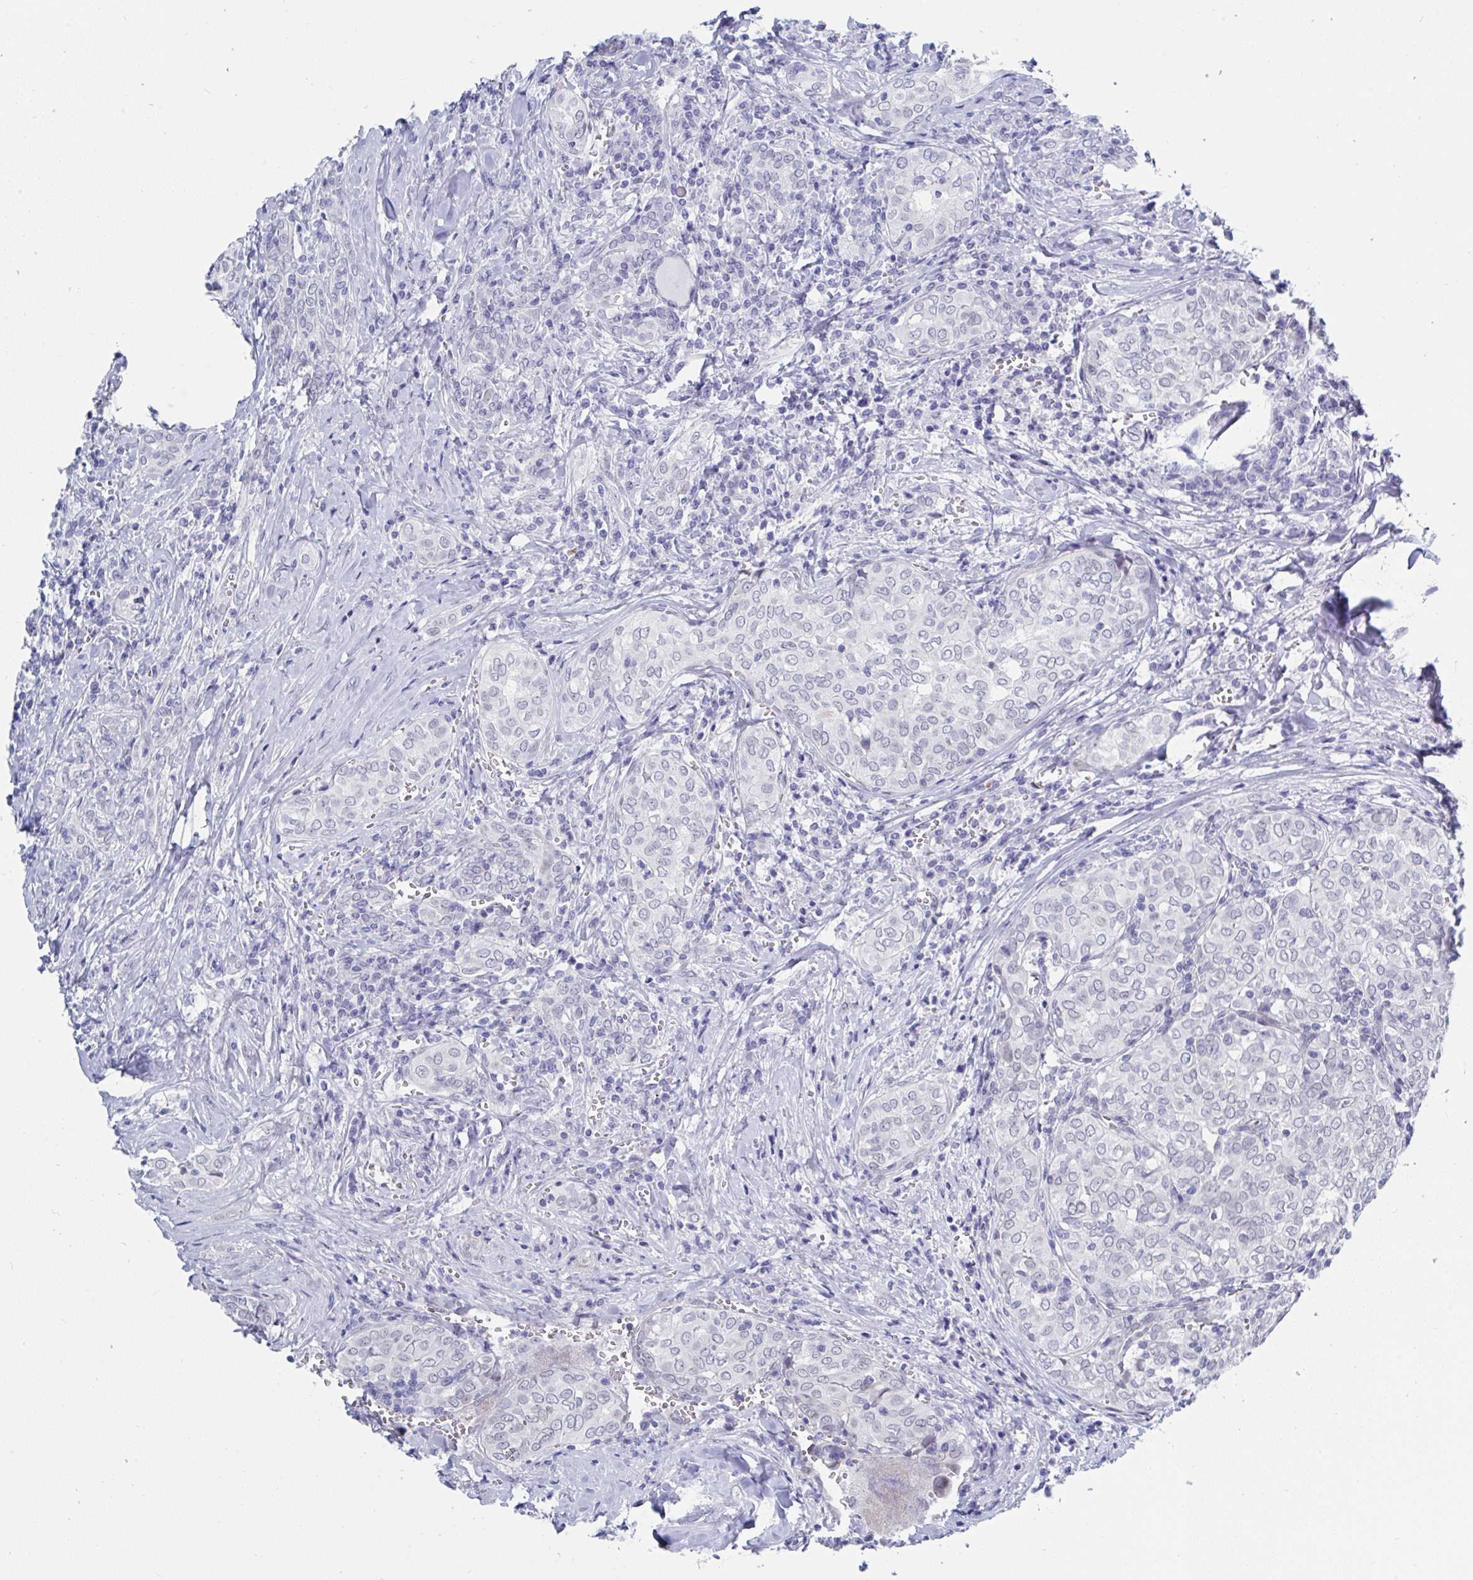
{"staining": {"intensity": "negative", "quantity": "none", "location": "none"}, "tissue": "thyroid cancer", "cell_type": "Tumor cells", "image_type": "cancer", "snomed": [{"axis": "morphology", "description": "Papillary adenocarcinoma, NOS"}, {"axis": "topography", "description": "Thyroid gland"}], "caption": "IHC of human papillary adenocarcinoma (thyroid) reveals no expression in tumor cells.", "gene": "MFSD4A", "patient": {"sex": "female", "age": 30}}